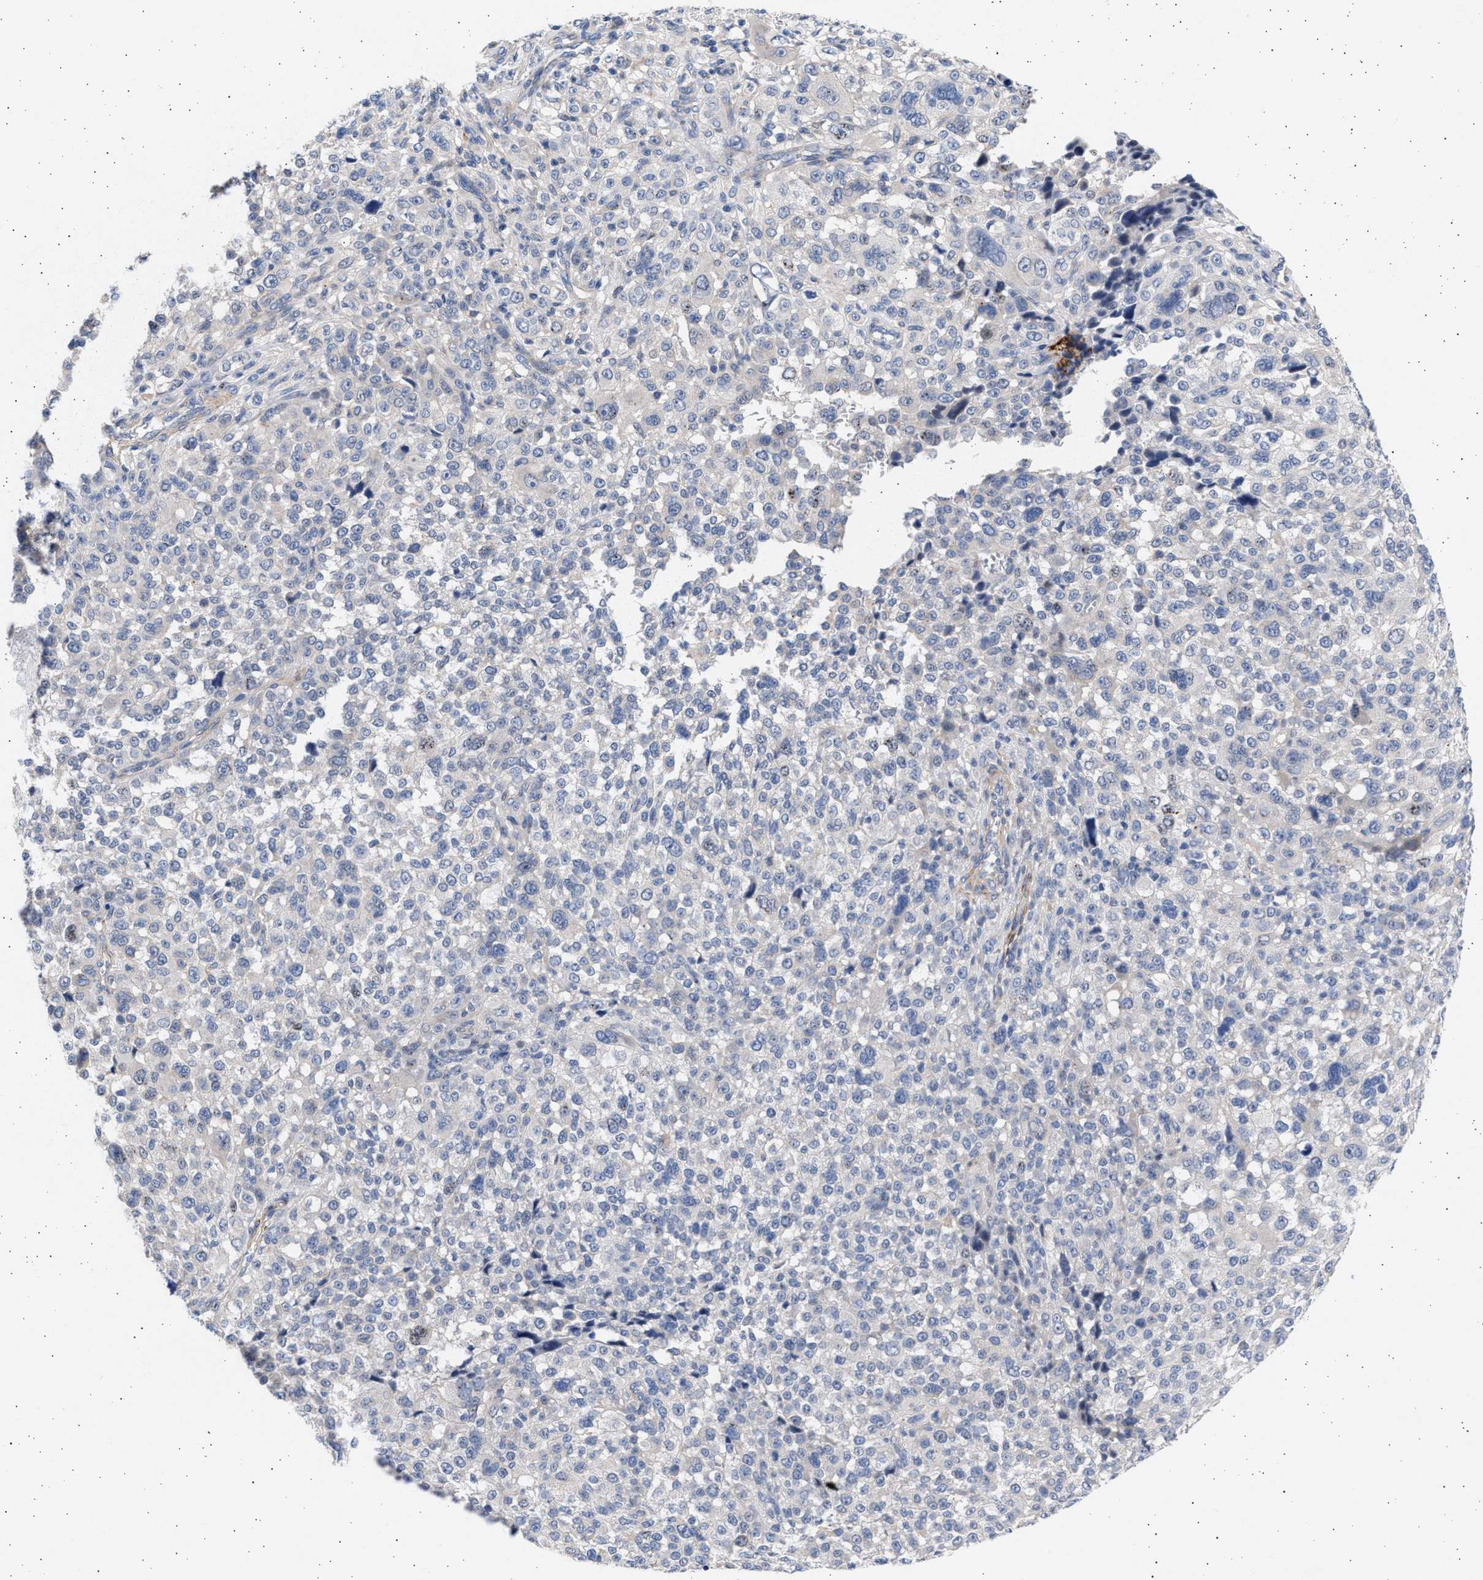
{"staining": {"intensity": "negative", "quantity": "none", "location": "none"}, "tissue": "melanoma", "cell_type": "Tumor cells", "image_type": "cancer", "snomed": [{"axis": "morphology", "description": "Malignant melanoma, NOS"}, {"axis": "topography", "description": "Skin"}], "caption": "This is a image of IHC staining of melanoma, which shows no staining in tumor cells.", "gene": "NBR1", "patient": {"sex": "female", "age": 55}}